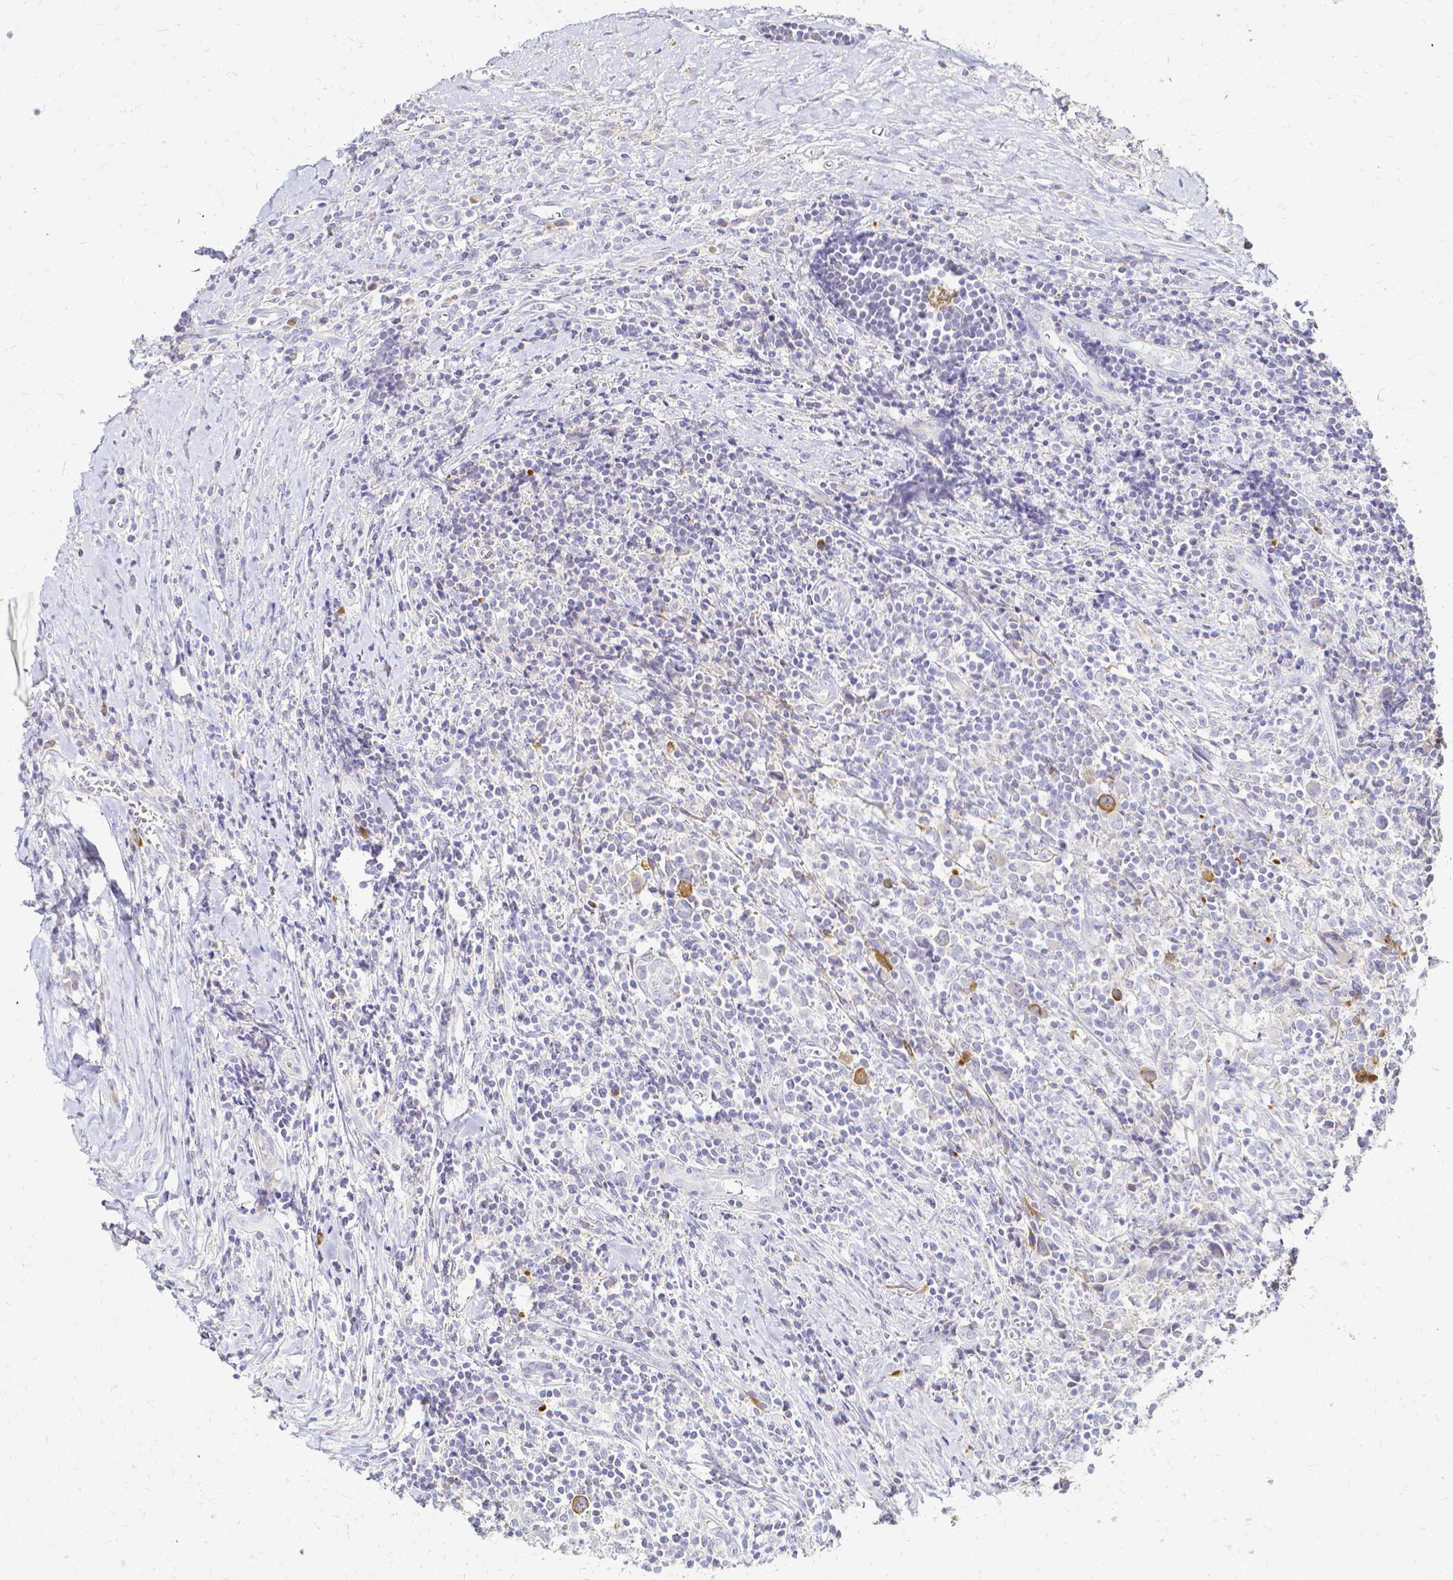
{"staining": {"intensity": "moderate", "quantity": "25%-75%", "location": "cytoplasmic/membranous"}, "tissue": "lymphoma", "cell_type": "Tumor cells", "image_type": "cancer", "snomed": [{"axis": "morphology", "description": "Hodgkin's disease, NOS"}, {"axis": "topography", "description": "Thymus, NOS"}], "caption": "Immunohistochemistry photomicrograph of neoplastic tissue: human Hodgkin's disease stained using immunohistochemistry reveals medium levels of moderate protein expression localized specifically in the cytoplasmic/membranous of tumor cells, appearing as a cytoplasmic/membranous brown color.", "gene": "CCNB1", "patient": {"sex": "female", "age": 17}}